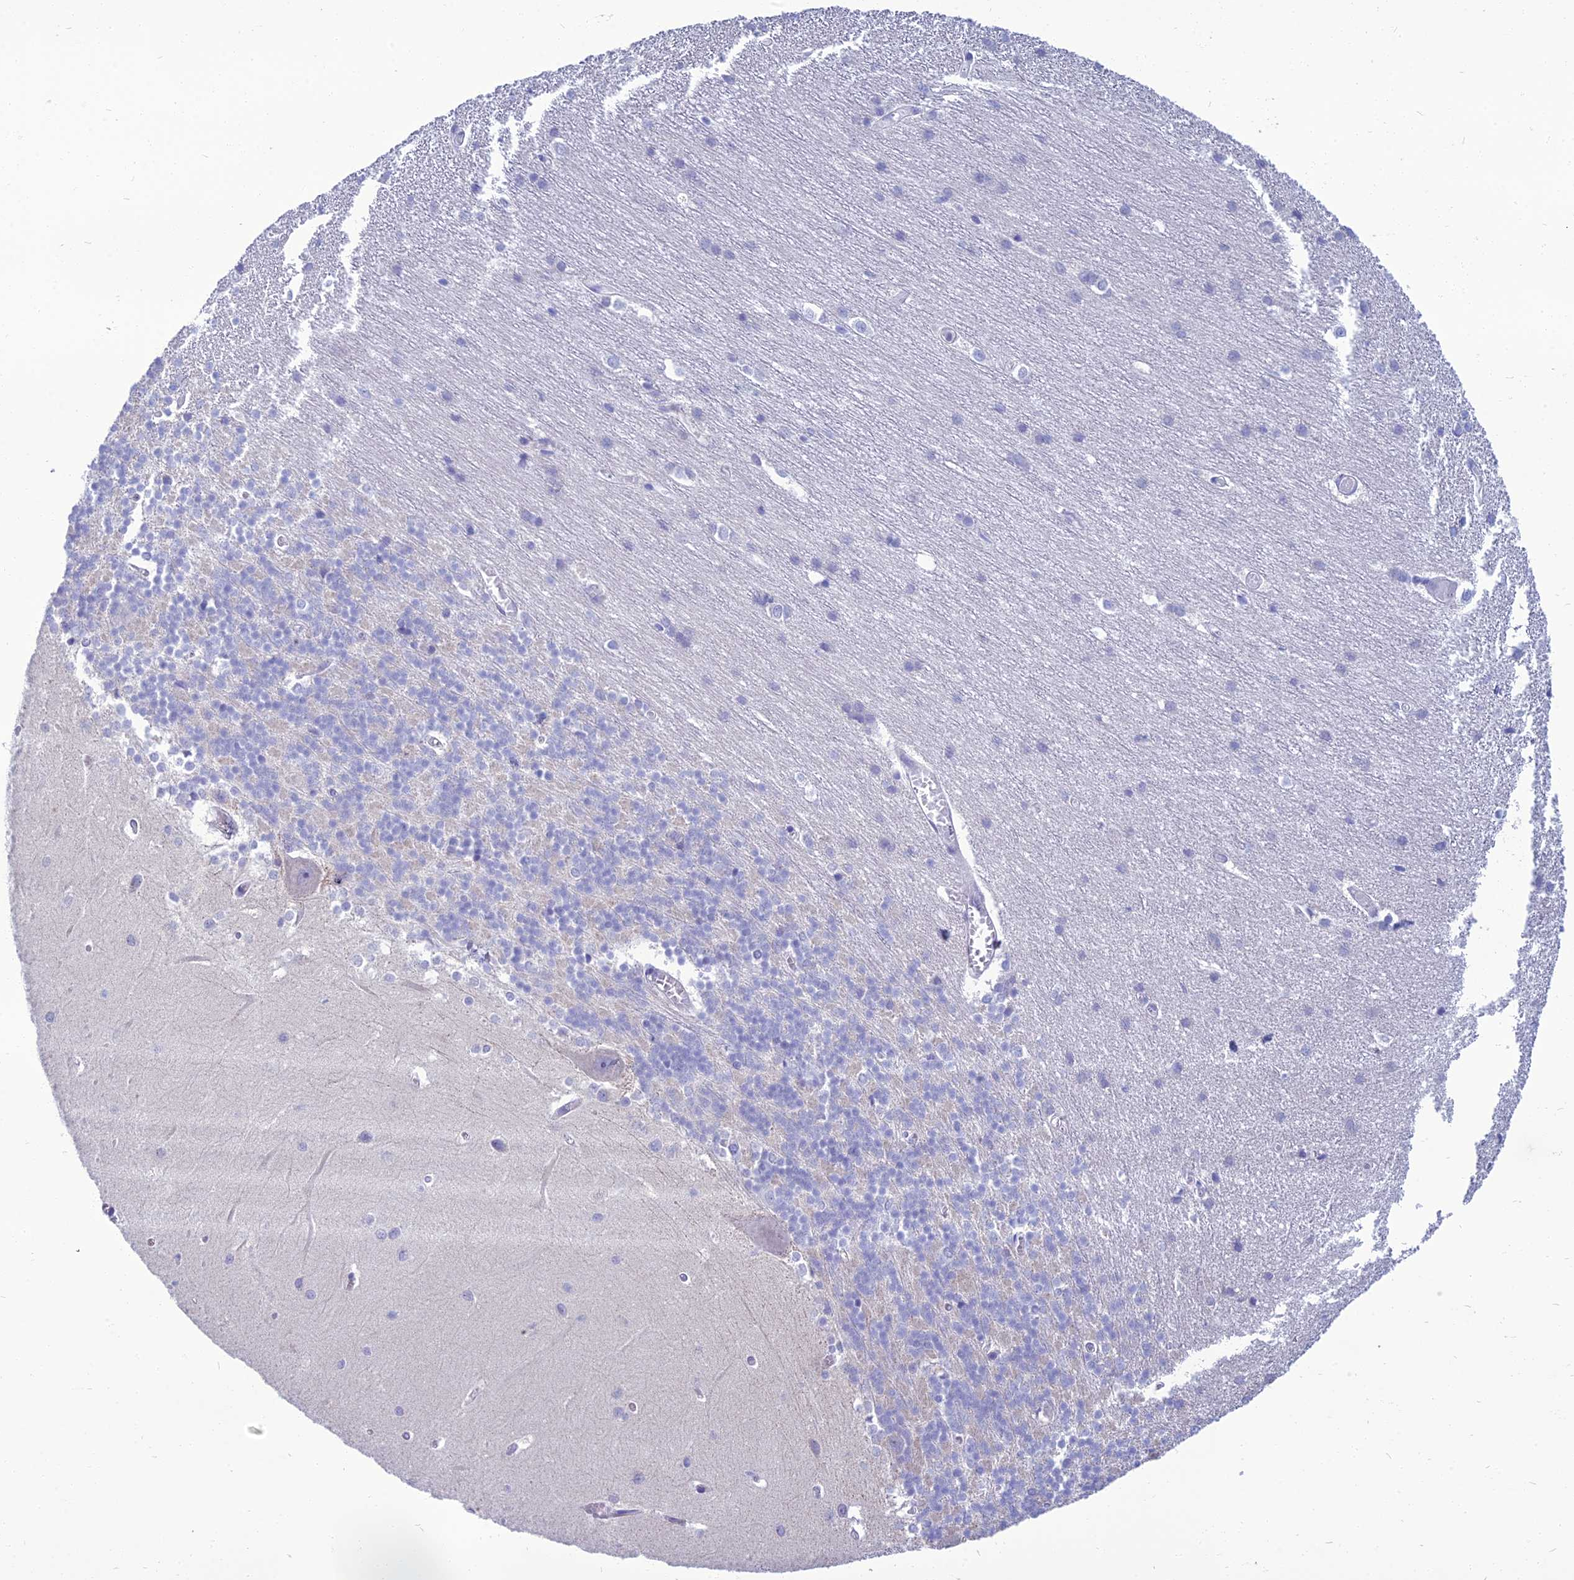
{"staining": {"intensity": "negative", "quantity": "none", "location": "none"}, "tissue": "cerebellum", "cell_type": "Cells in granular layer", "image_type": "normal", "snomed": [{"axis": "morphology", "description": "Normal tissue, NOS"}, {"axis": "topography", "description": "Cerebellum"}], "caption": "DAB immunohistochemical staining of benign cerebellum exhibits no significant expression in cells in granular layer. (DAB (3,3'-diaminobenzidine) immunohistochemistry with hematoxylin counter stain).", "gene": "SPTLC3", "patient": {"sex": "male", "age": 37}}